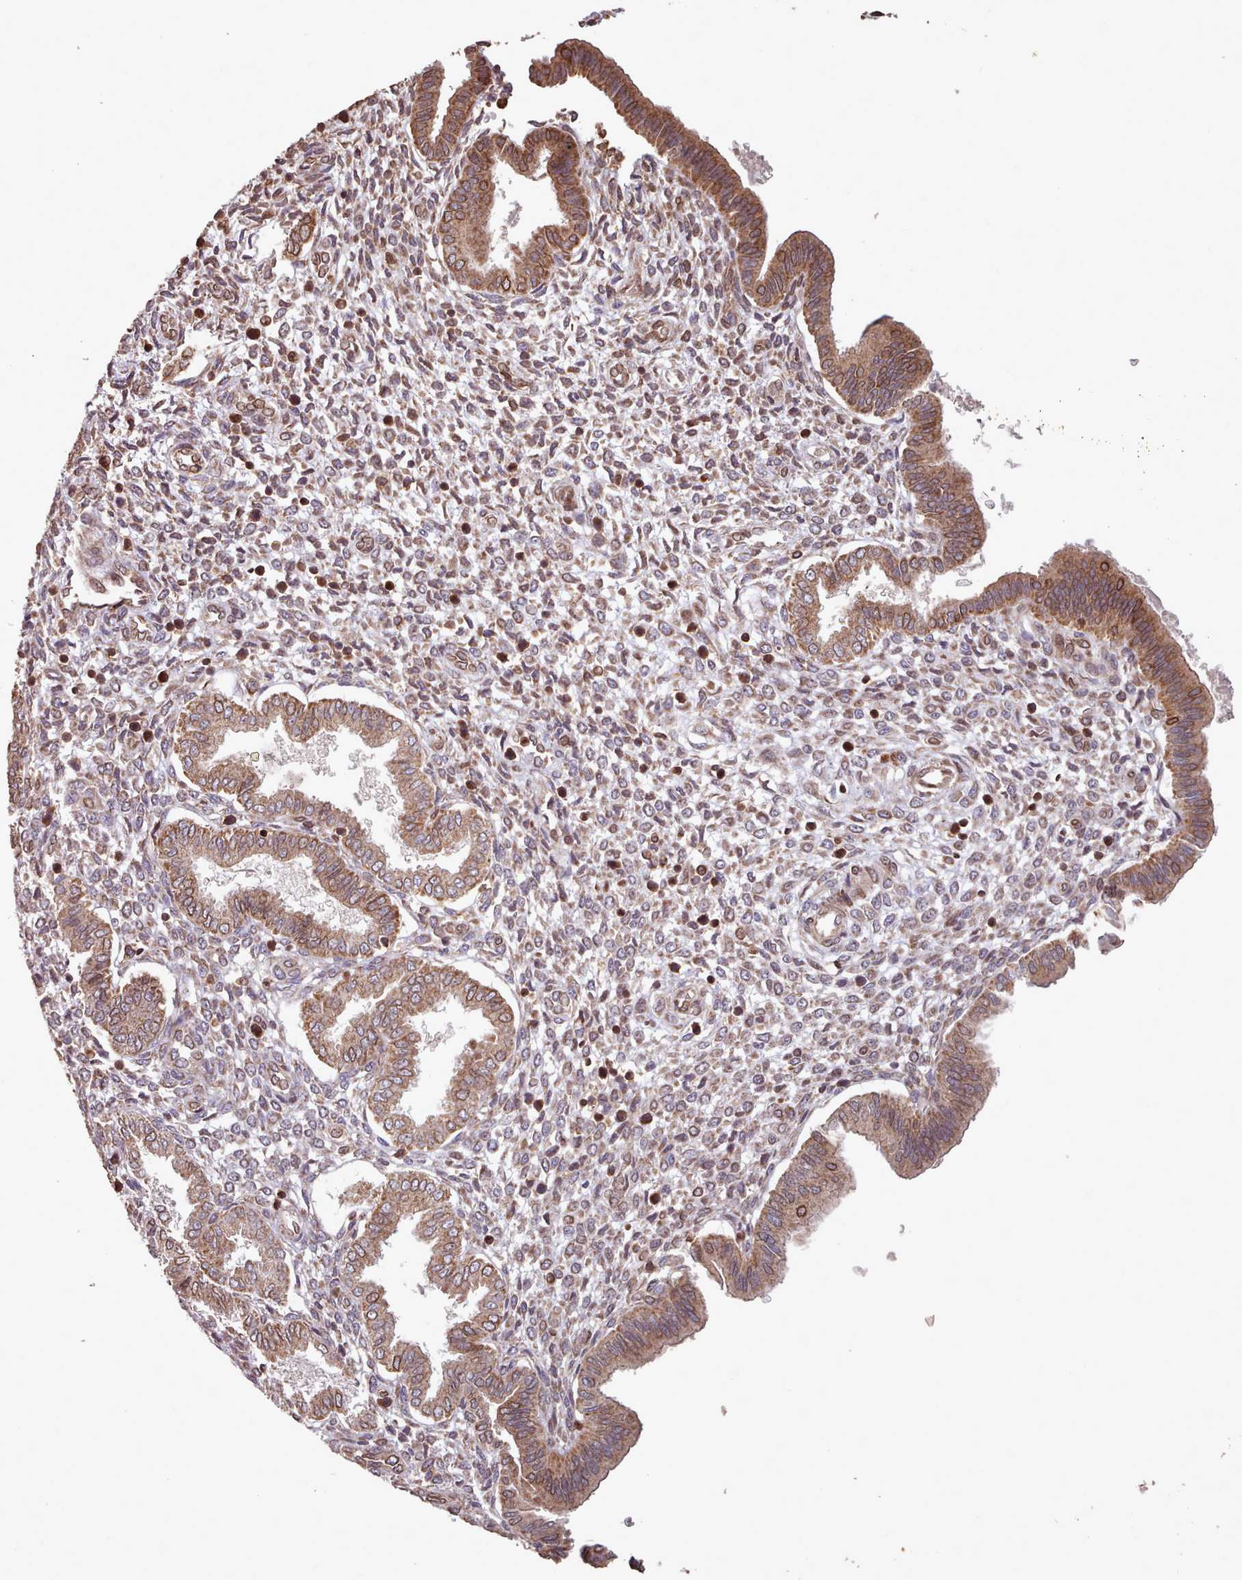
{"staining": {"intensity": "weak", "quantity": "25%-75%", "location": "cytoplasmic/membranous,nuclear"}, "tissue": "endometrium", "cell_type": "Cells in endometrial stroma", "image_type": "normal", "snomed": [{"axis": "morphology", "description": "Normal tissue, NOS"}, {"axis": "topography", "description": "Endometrium"}], "caption": "Weak cytoplasmic/membranous,nuclear staining for a protein is identified in approximately 25%-75% of cells in endometrial stroma of unremarkable endometrium using immunohistochemistry (IHC).", "gene": "TOR1AIP1", "patient": {"sex": "female", "age": 24}}